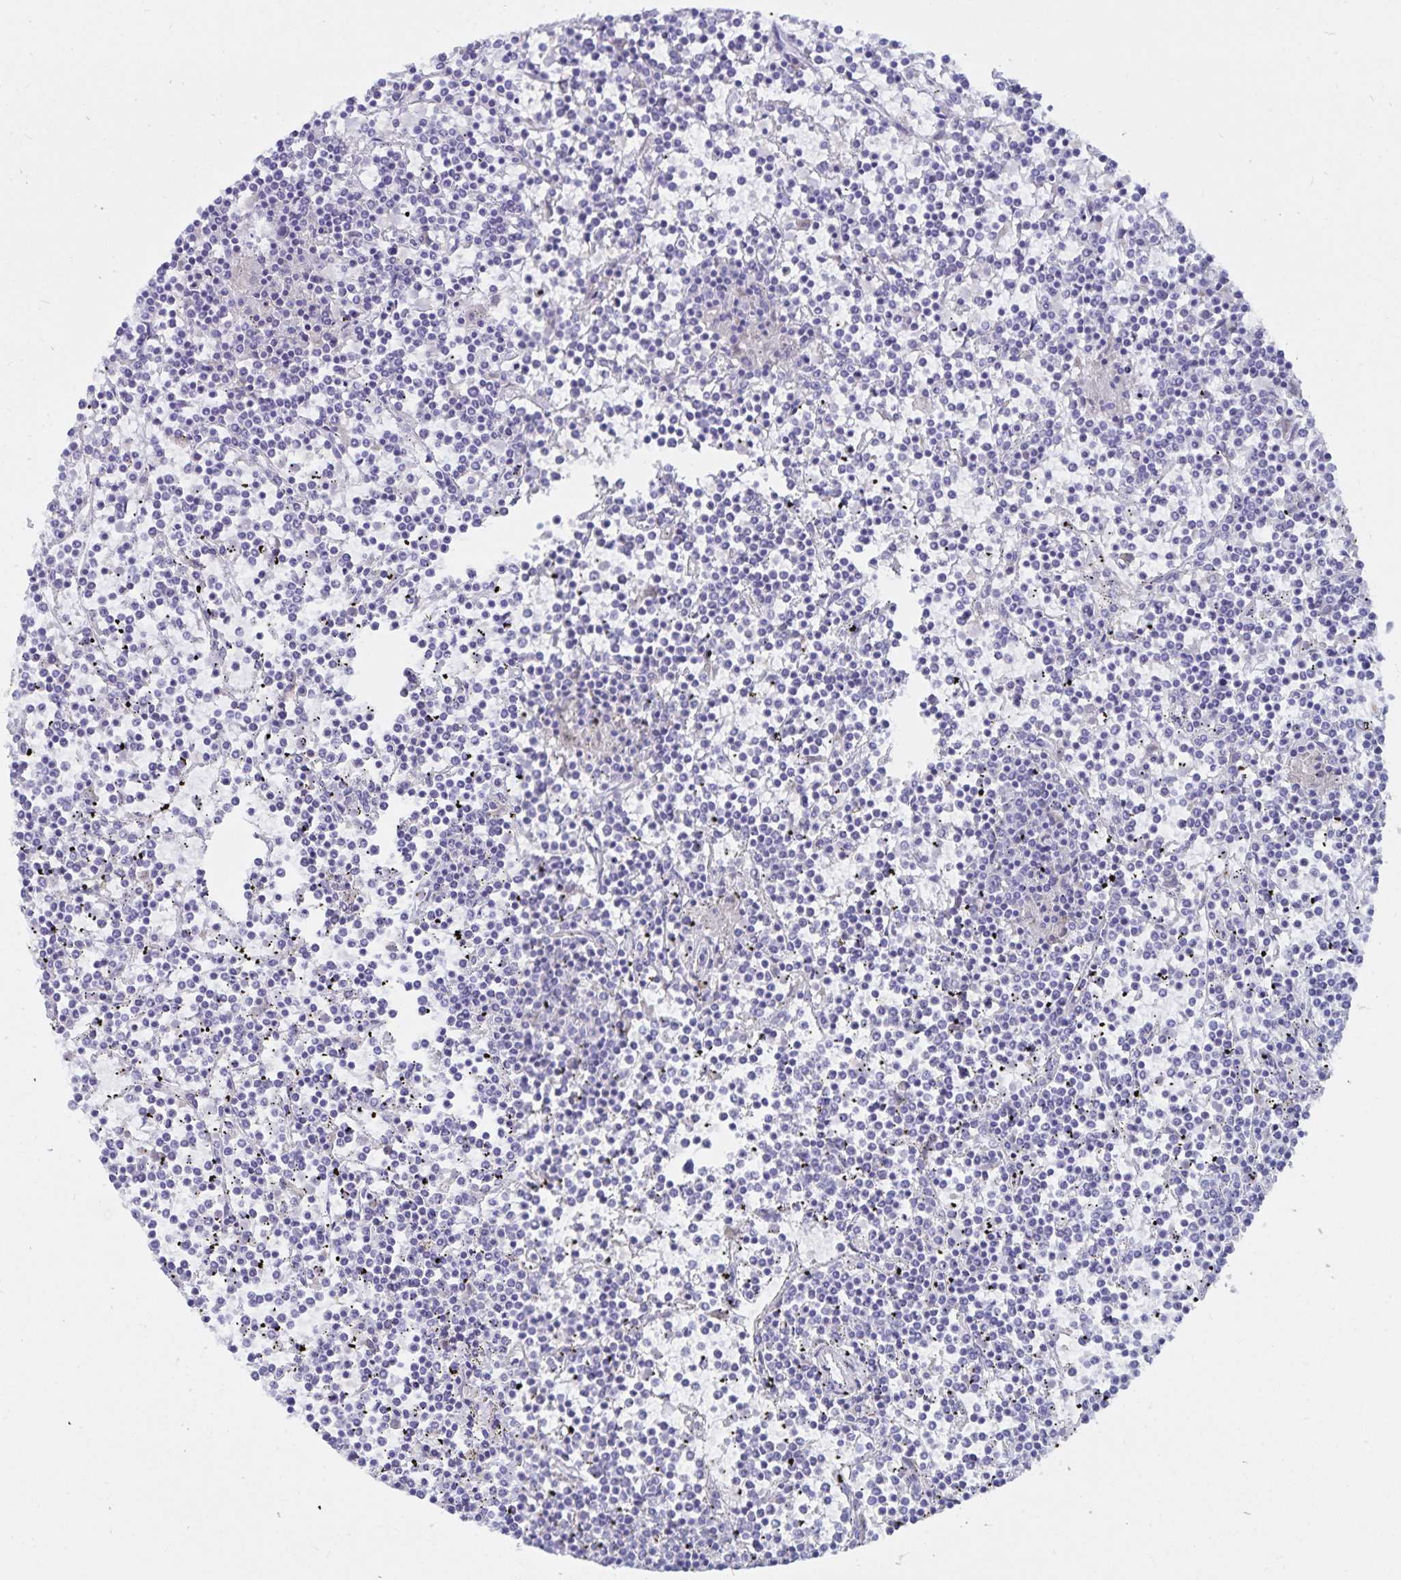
{"staining": {"intensity": "negative", "quantity": "none", "location": "none"}, "tissue": "lymphoma", "cell_type": "Tumor cells", "image_type": "cancer", "snomed": [{"axis": "morphology", "description": "Malignant lymphoma, non-Hodgkin's type, Low grade"}, {"axis": "topography", "description": "Spleen"}], "caption": "Immunohistochemical staining of human low-grade malignant lymphoma, non-Hodgkin's type demonstrates no significant positivity in tumor cells. The staining was performed using DAB to visualize the protein expression in brown, while the nuclei were stained in blue with hematoxylin (Magnification: 20x).", "gene": "ATP2A2", "patient": {"sex": "female", "age": 19}}